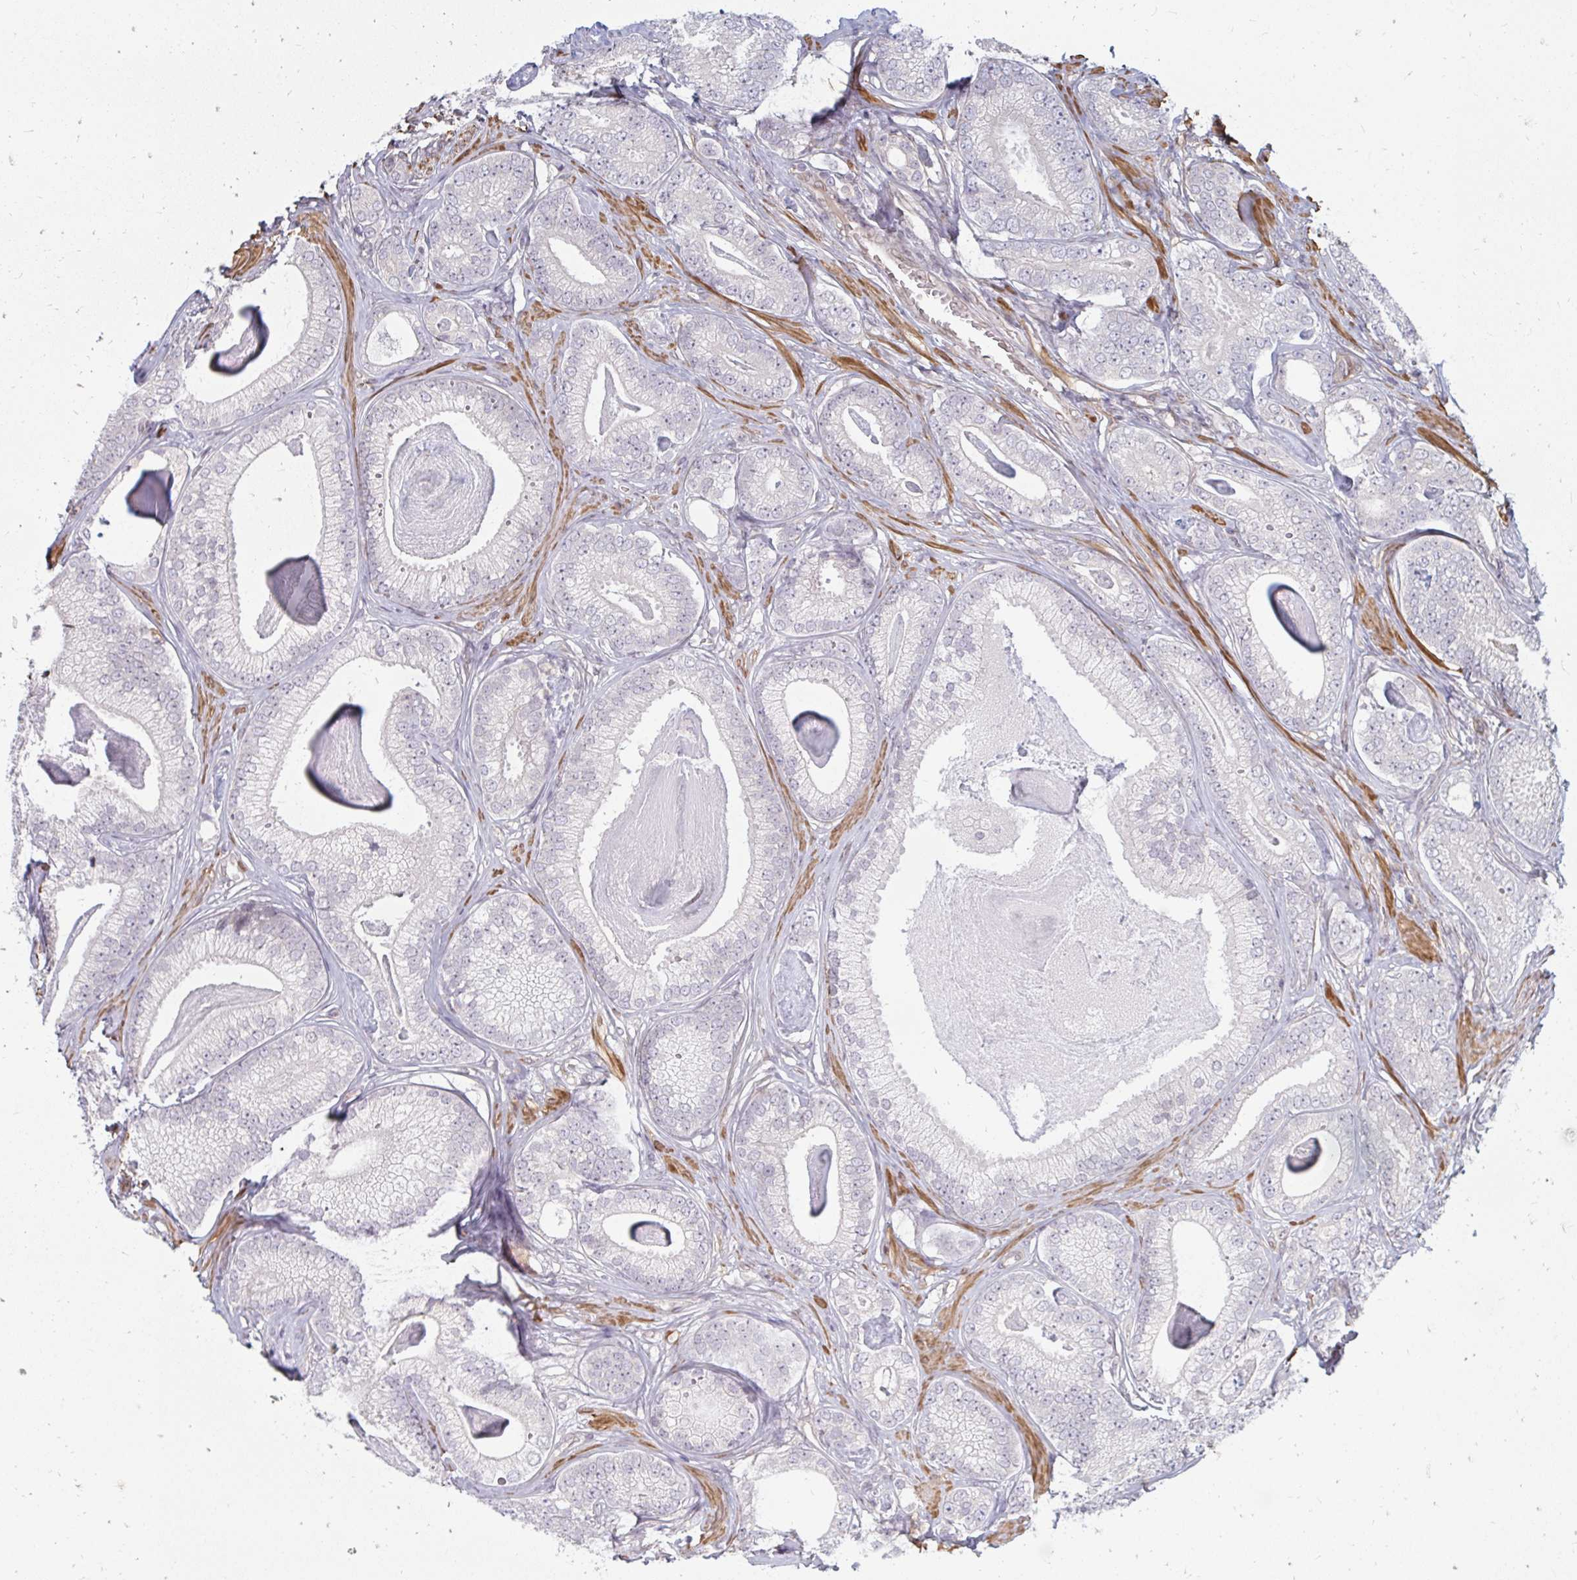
{"staining": {"intensity": "negative", "quantity": "none", "location": "none"}, "tissue": "prostate cancer", "cell_type": "Tumor cells", "image_type": "cancer", "snomed": [{"axis": "morphology", "description": "Adenocarcinoma, Low grade"}, {"axis": "topography", "description": "Prostate"}], "caption": "Tumor cells are negative for protein expression in human low-grade adenocarcinoma (prostate).", "gene": "GPC5", "patient": {"sex": "male", "age": 63}}